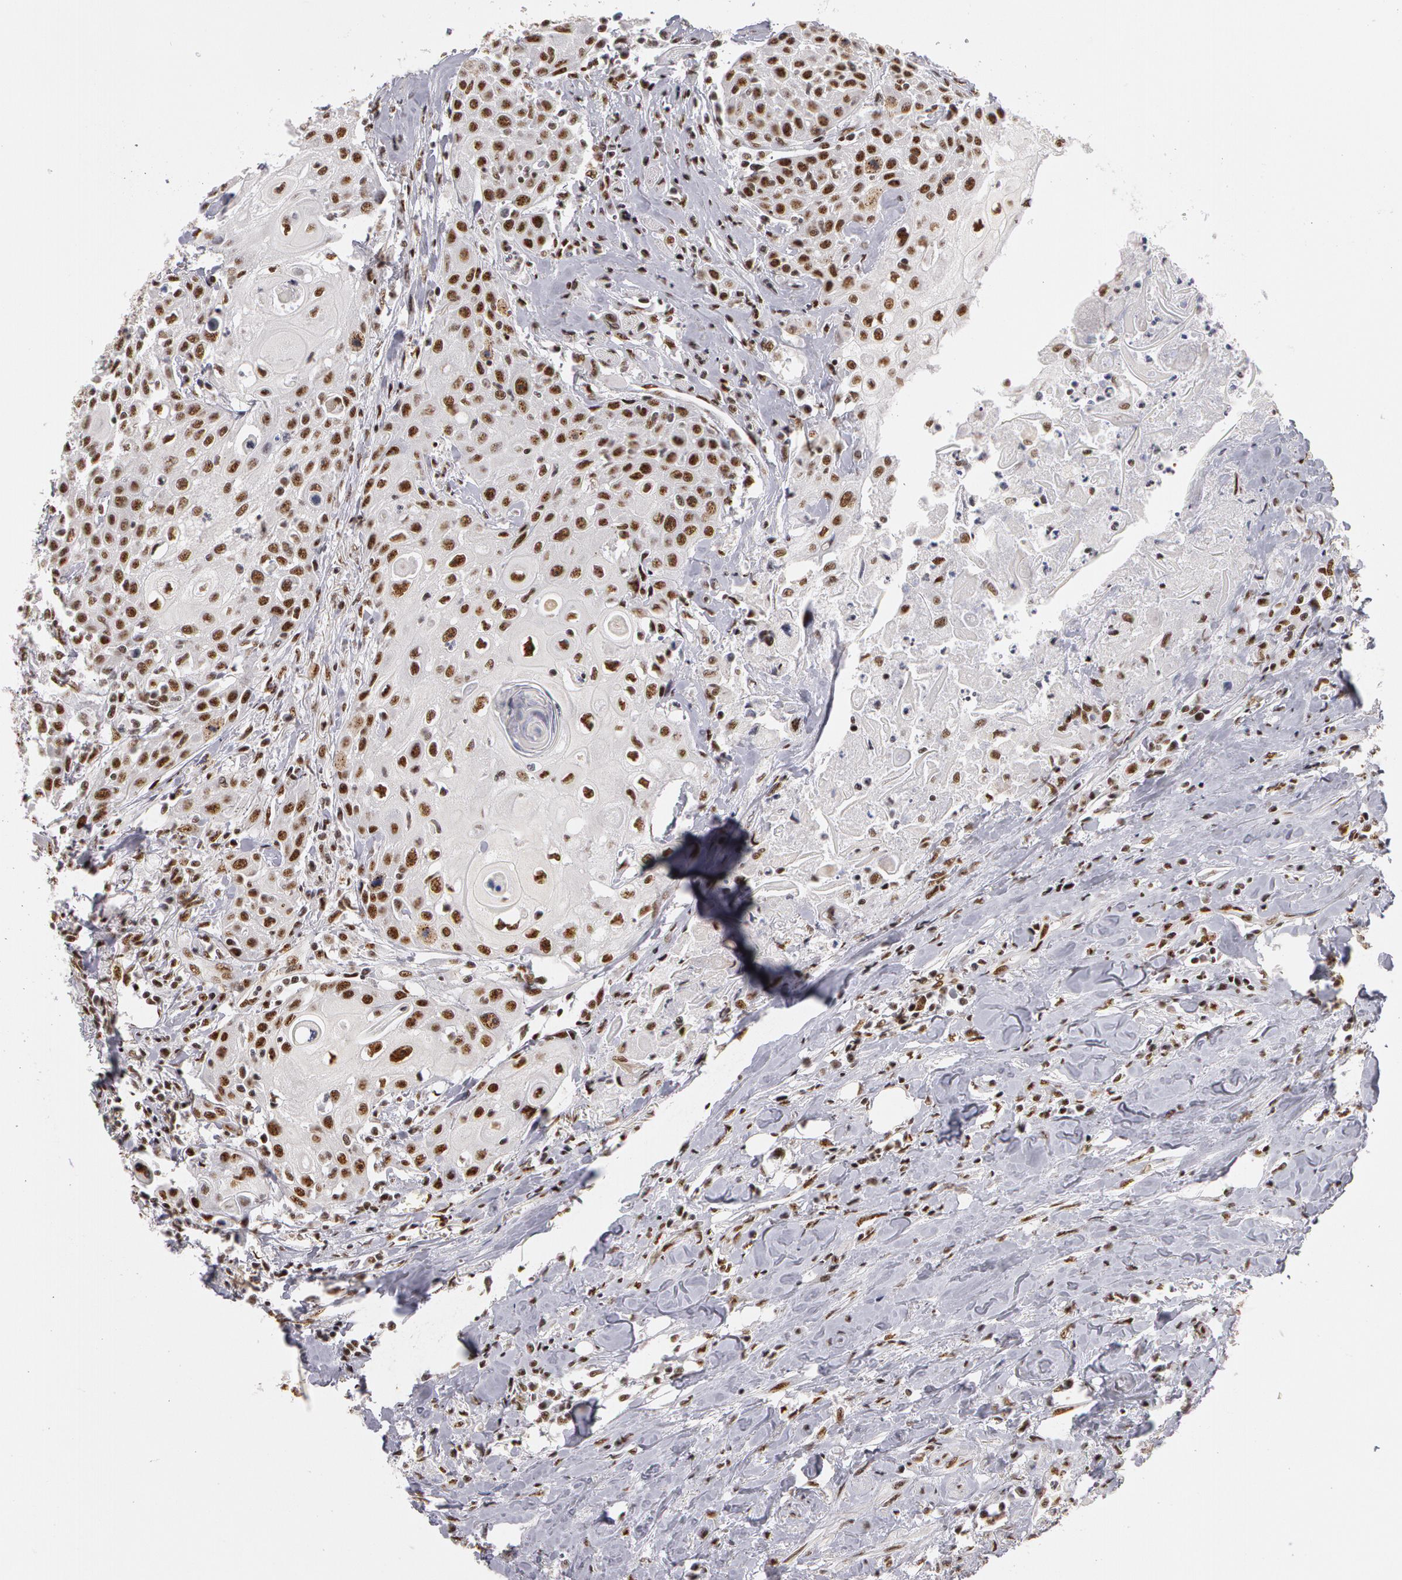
{"staining": {"intensity": "moderate", "quantity": ">75%", "location": "nuclear"}, "tissue": "head and neck cancer", "cell_type": "Tumor cells", "image_type": "cancer", "snomed": [{"axis": "morphology", "description": "Squamous cell carcinoma, NOS"}, {"axis": "topography", "description": "Oral tissue"}, {"axis": "topography", "description": "Head-Neck"}], "caption": "IHC staining of head and neck cancer, which displays medium levels of moderate nuclear staining in about >75% of tumor cells indicating moderate nuclear protein positivity. The staining was performed using DAB (3,3'-diaminobenzidine) (brown) for protein detection and nuclei were counterstained in hematoxylin (blue).", "gene": "PNN", "patient": {"sex": "female", "age": 82}}